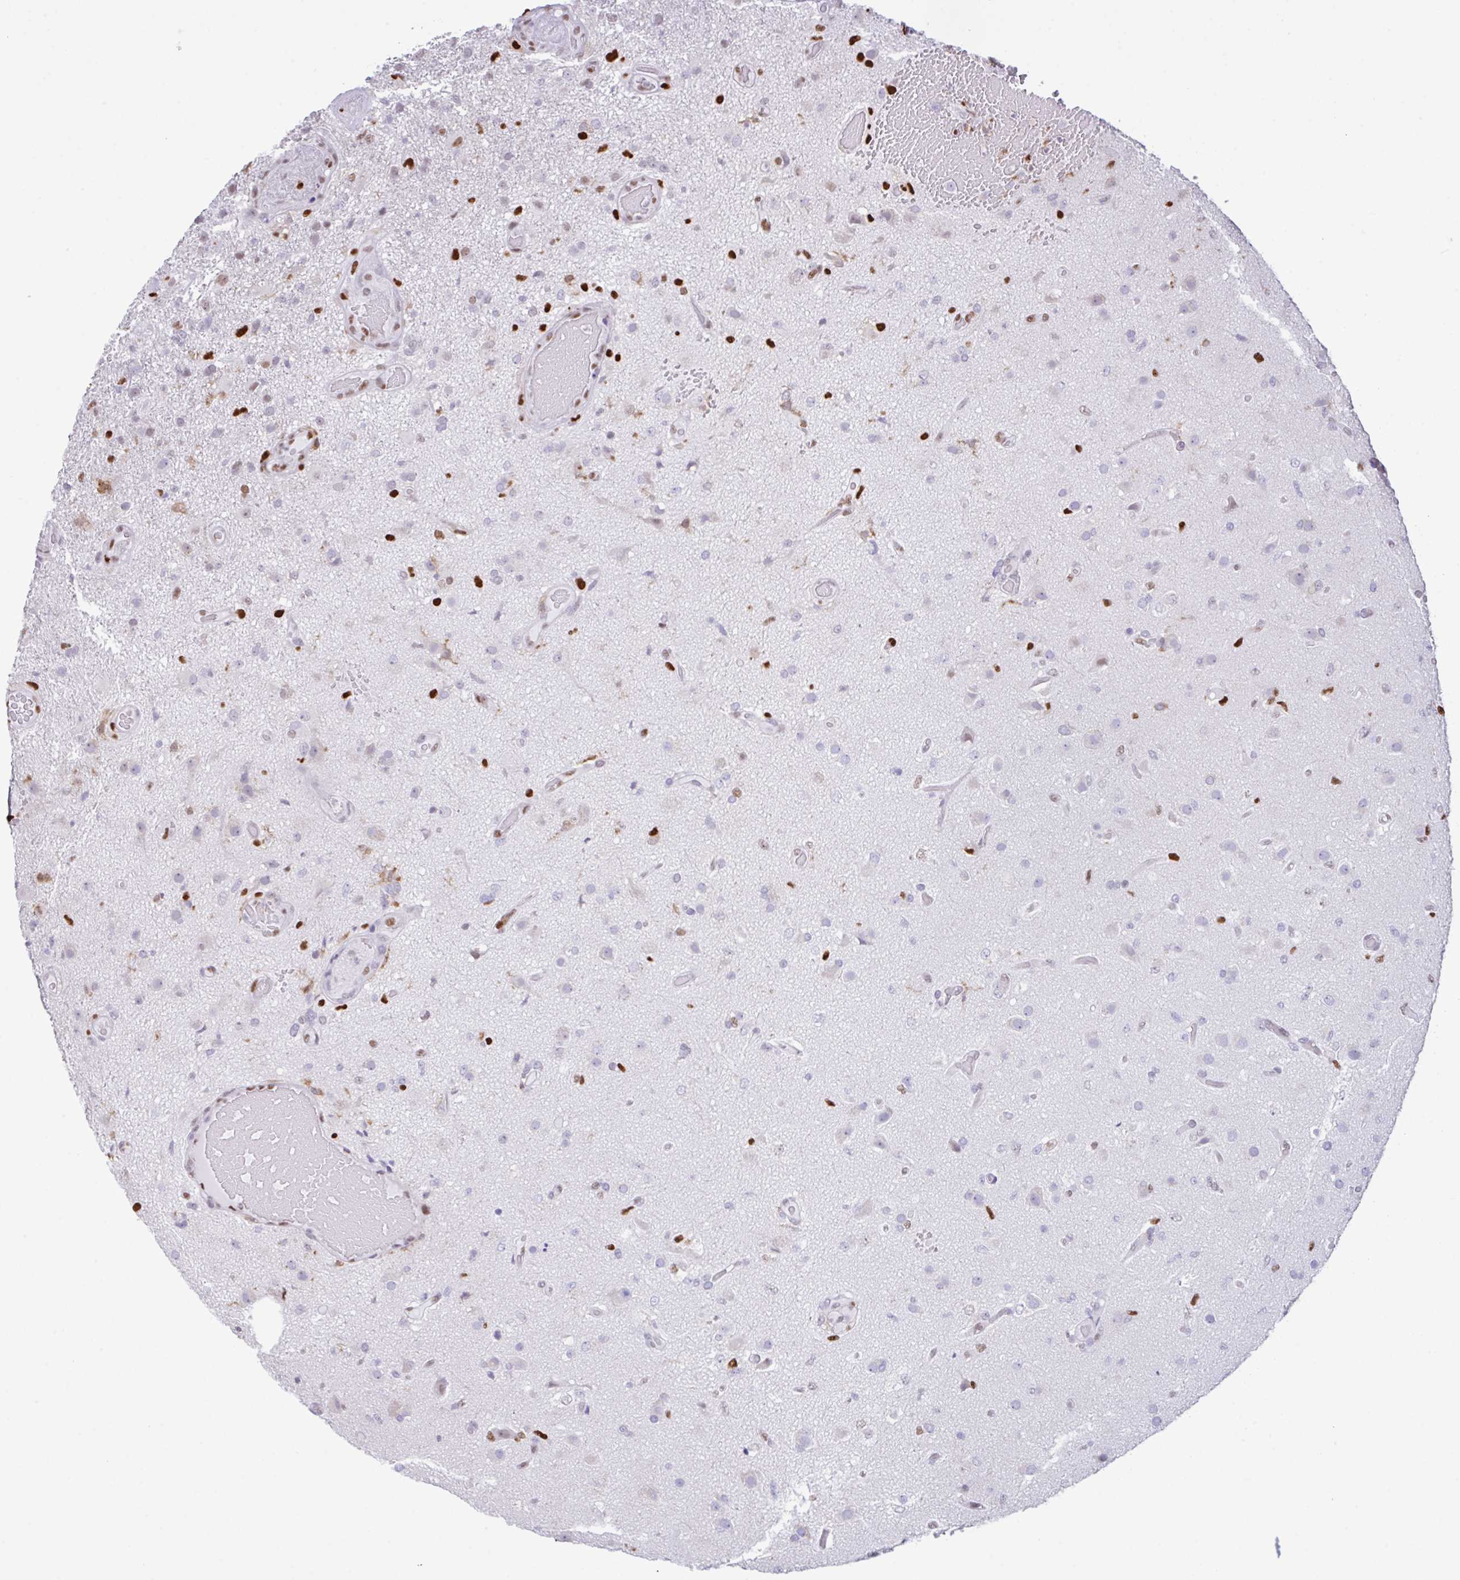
{"staining": {"intensity": "negative", "quantity": "none", "location": "none"}, "tissue": "glioma", "cell_type": "Tumor cells", "image_type": "cancer", "snomed": [{"axis": "morphology", "description": "Glioma, malignant, High grade"}, {"axis": "topography", "description": "Brain"}], "caption": "The micrograph exhibits no staining of tumor cells in malignant glioma (high-grade).", "gene": "BTBD10", "patient": {"sex": "female", "age": 74}}